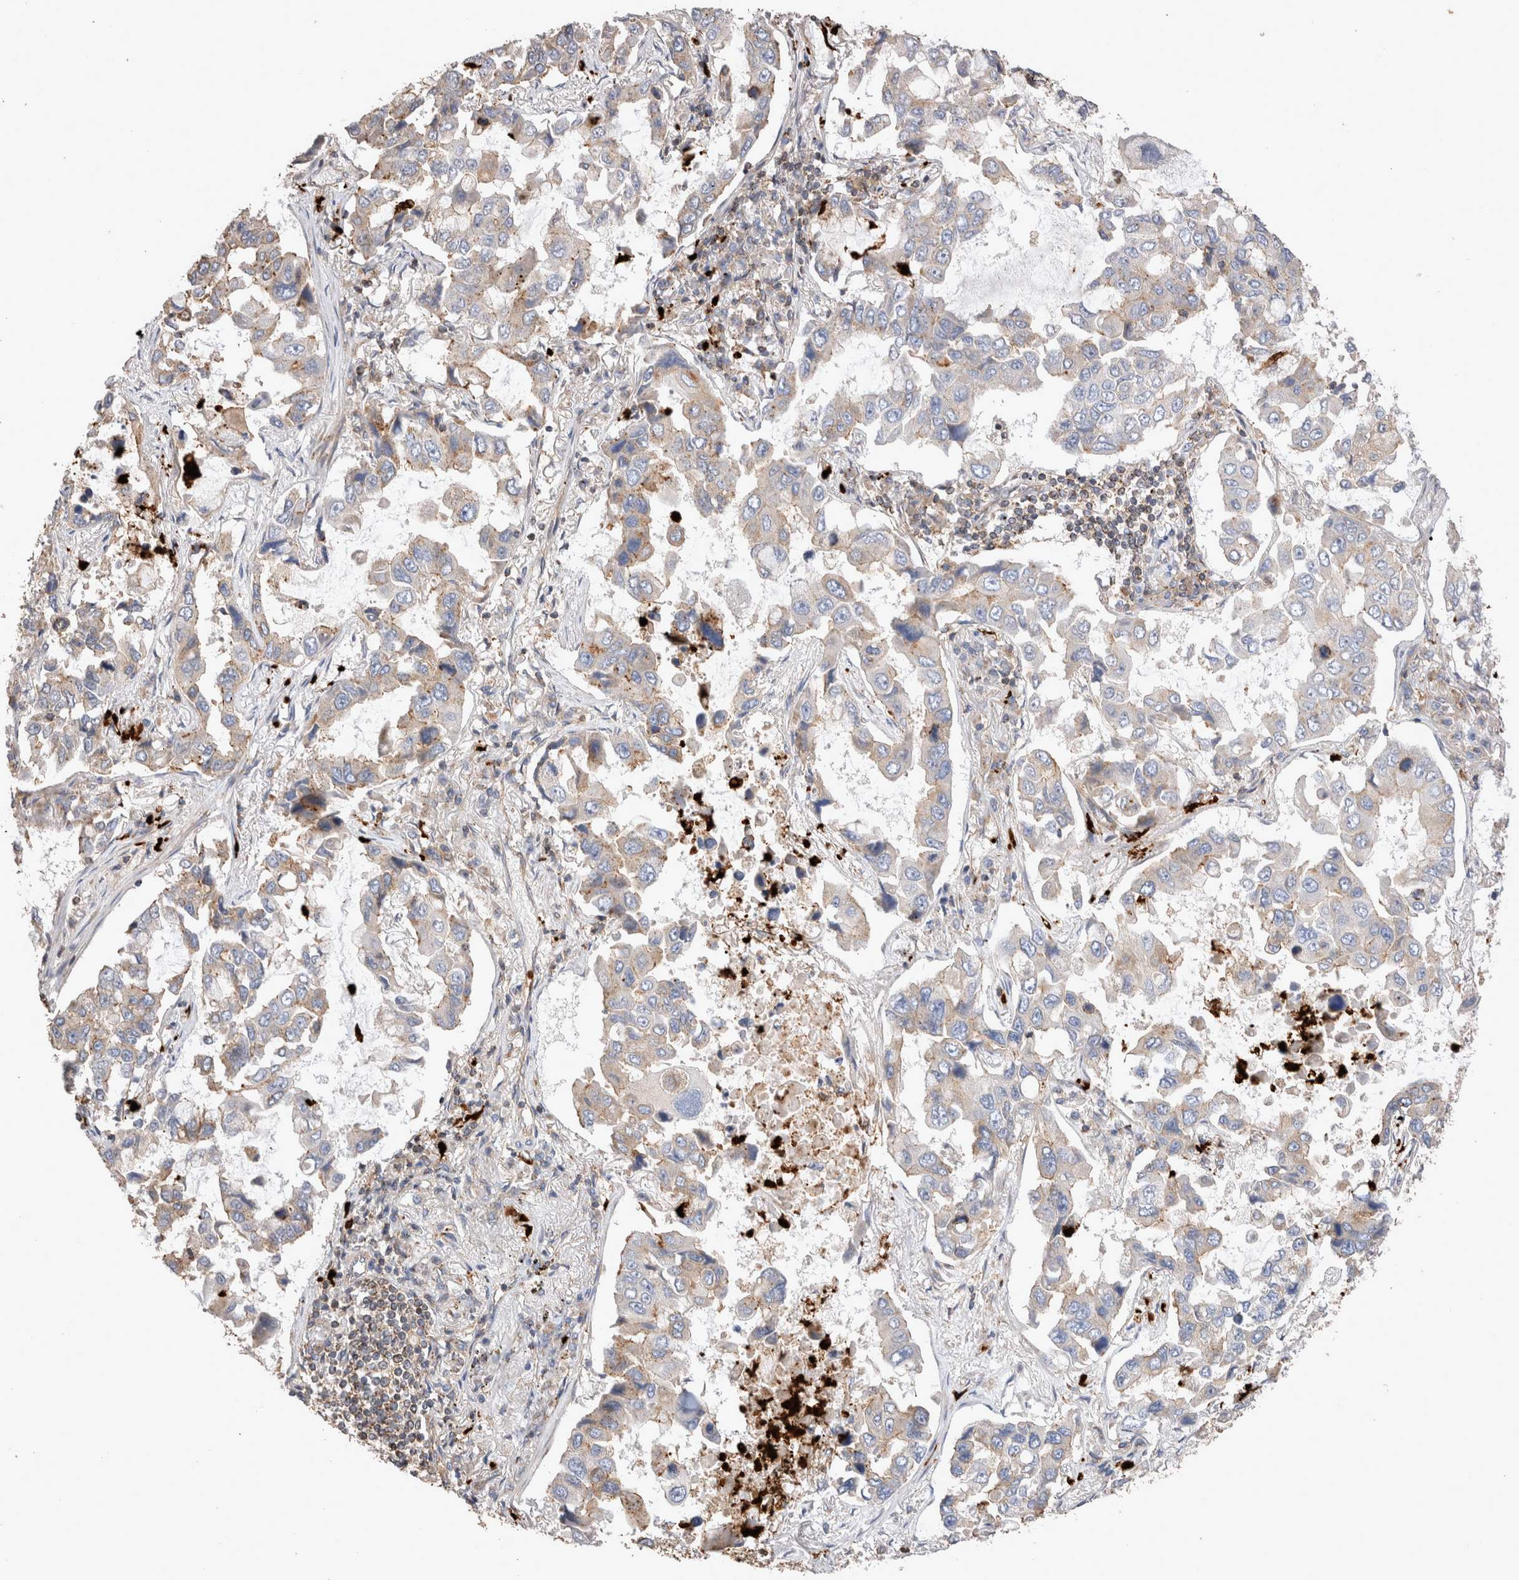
{"staining": {"intensity": "weak", "quantity": ">75%", "location": "cytoplasmic/membranous"}, "tissue": "lung cancer", "cell_type": "Tumor cells", "image_type": "cancer", "snomed": [{"axis": "morphology", "description": "Adenocarcinoma, NOS"}, {"axis": "topography", "description": "Lung"}], "caption": "A high-resolution micrograph shows immunohistochemistry staining of lung cancer, which demonstrates weak cytoplasmic/membranous expression in approximately >75% of tumor cells. The protein is shown in brown color, while the nuclei are stained blue.", "gene": "NXT2", "patient": {"sex": "male", "age": 64}}